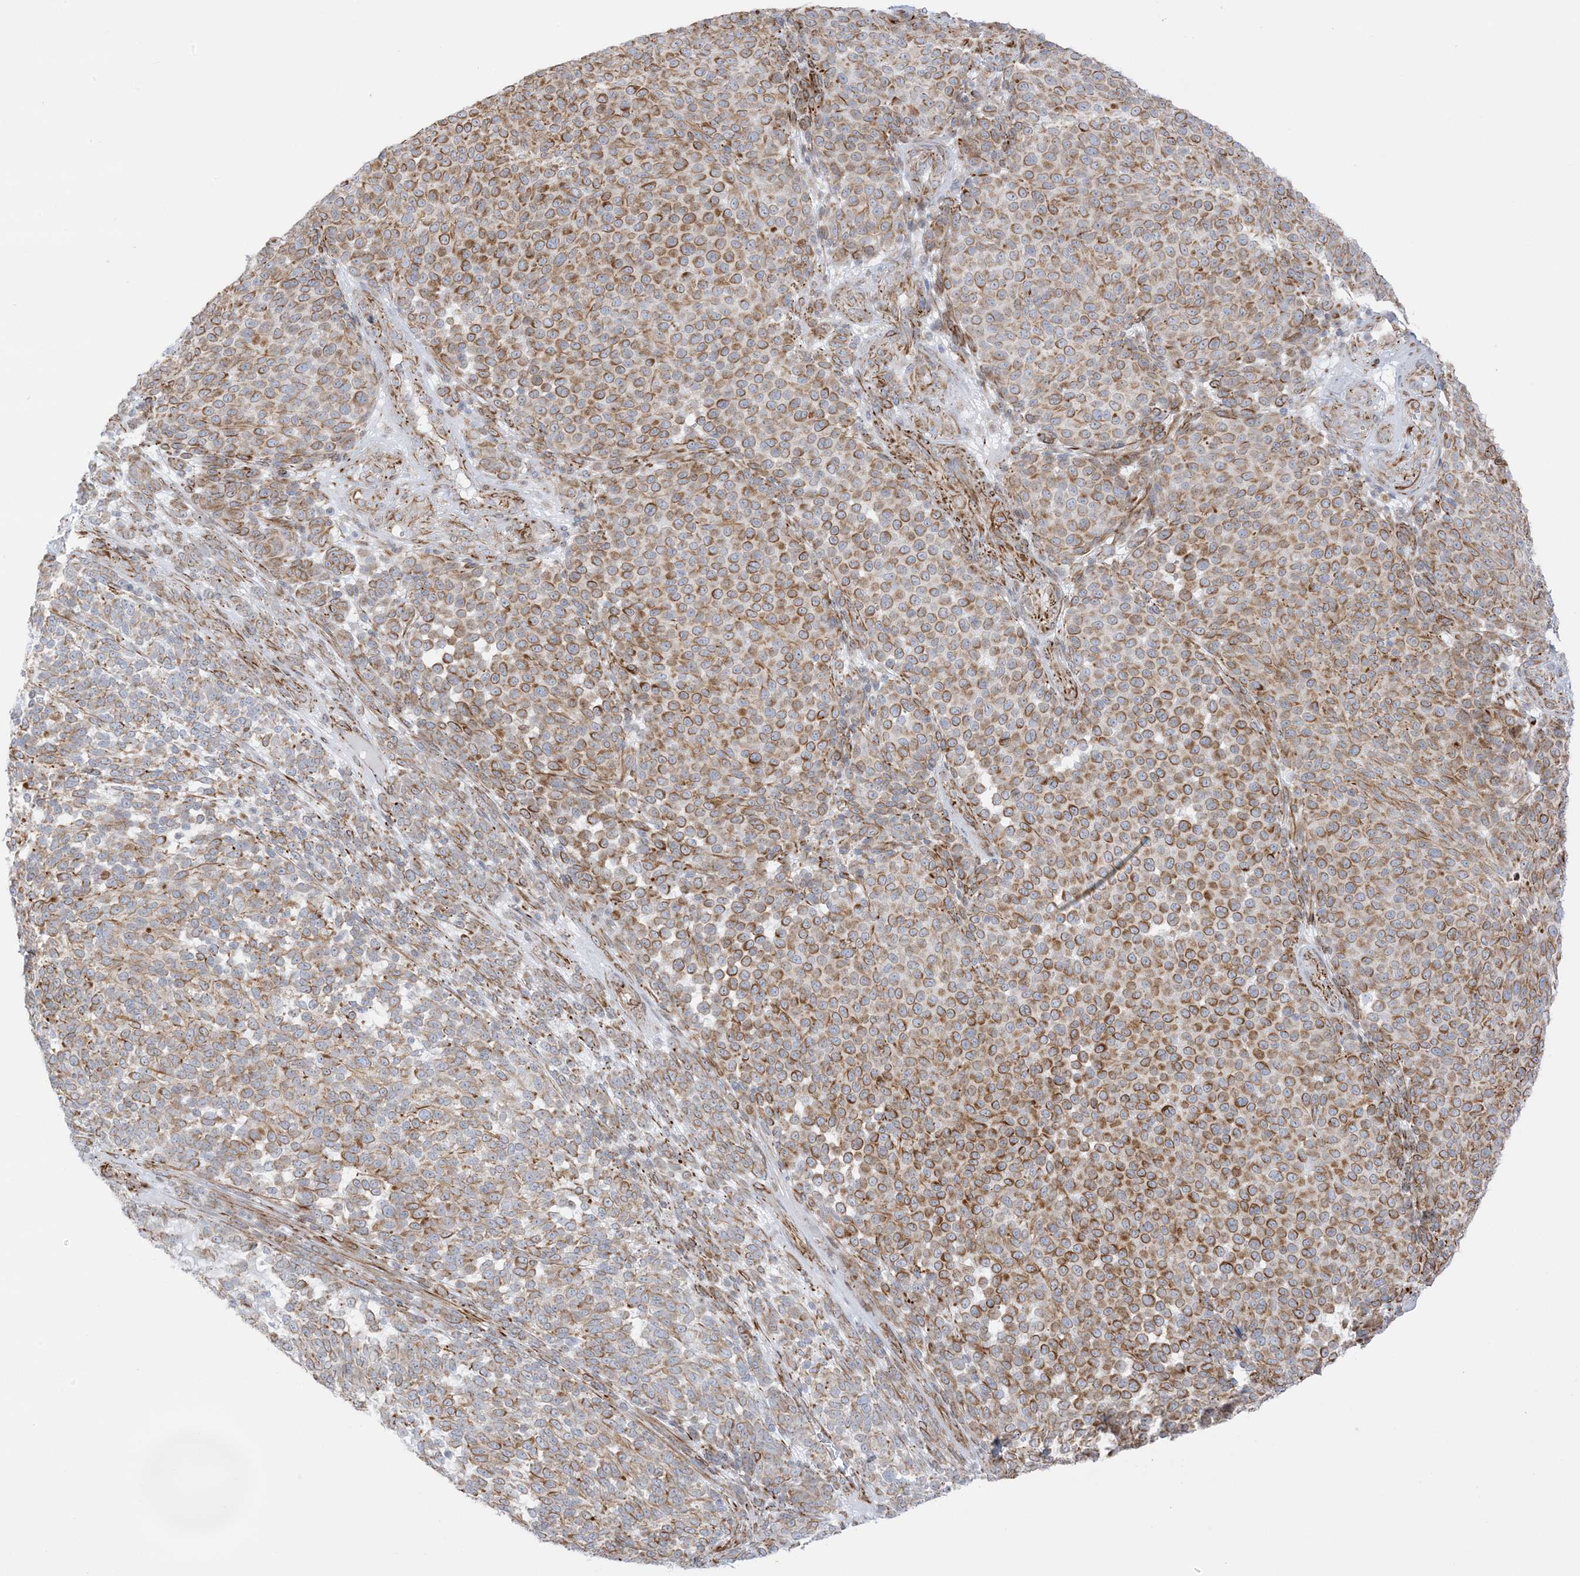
{"staining": {"intensity": "moderate", "quantity": "25%-75%", "location": "cytoplasmic/membranous"}, "tissue": "melanoma", "cell_type": "Tumor cells", "image_type": "cancer", "snomed": [{"axis": "morphology", "description": "Malignant melanoma, NOS"}, {"axis": "topography", "description": "Skin"}], "caption": "A medium amount of moderate cytoplasmic/membranous expression is present in about 25%-75% of tumor cells in malignant melanoma tissue.", "gene": "PID1", "patient": {"sex": "male", "age": 49}}